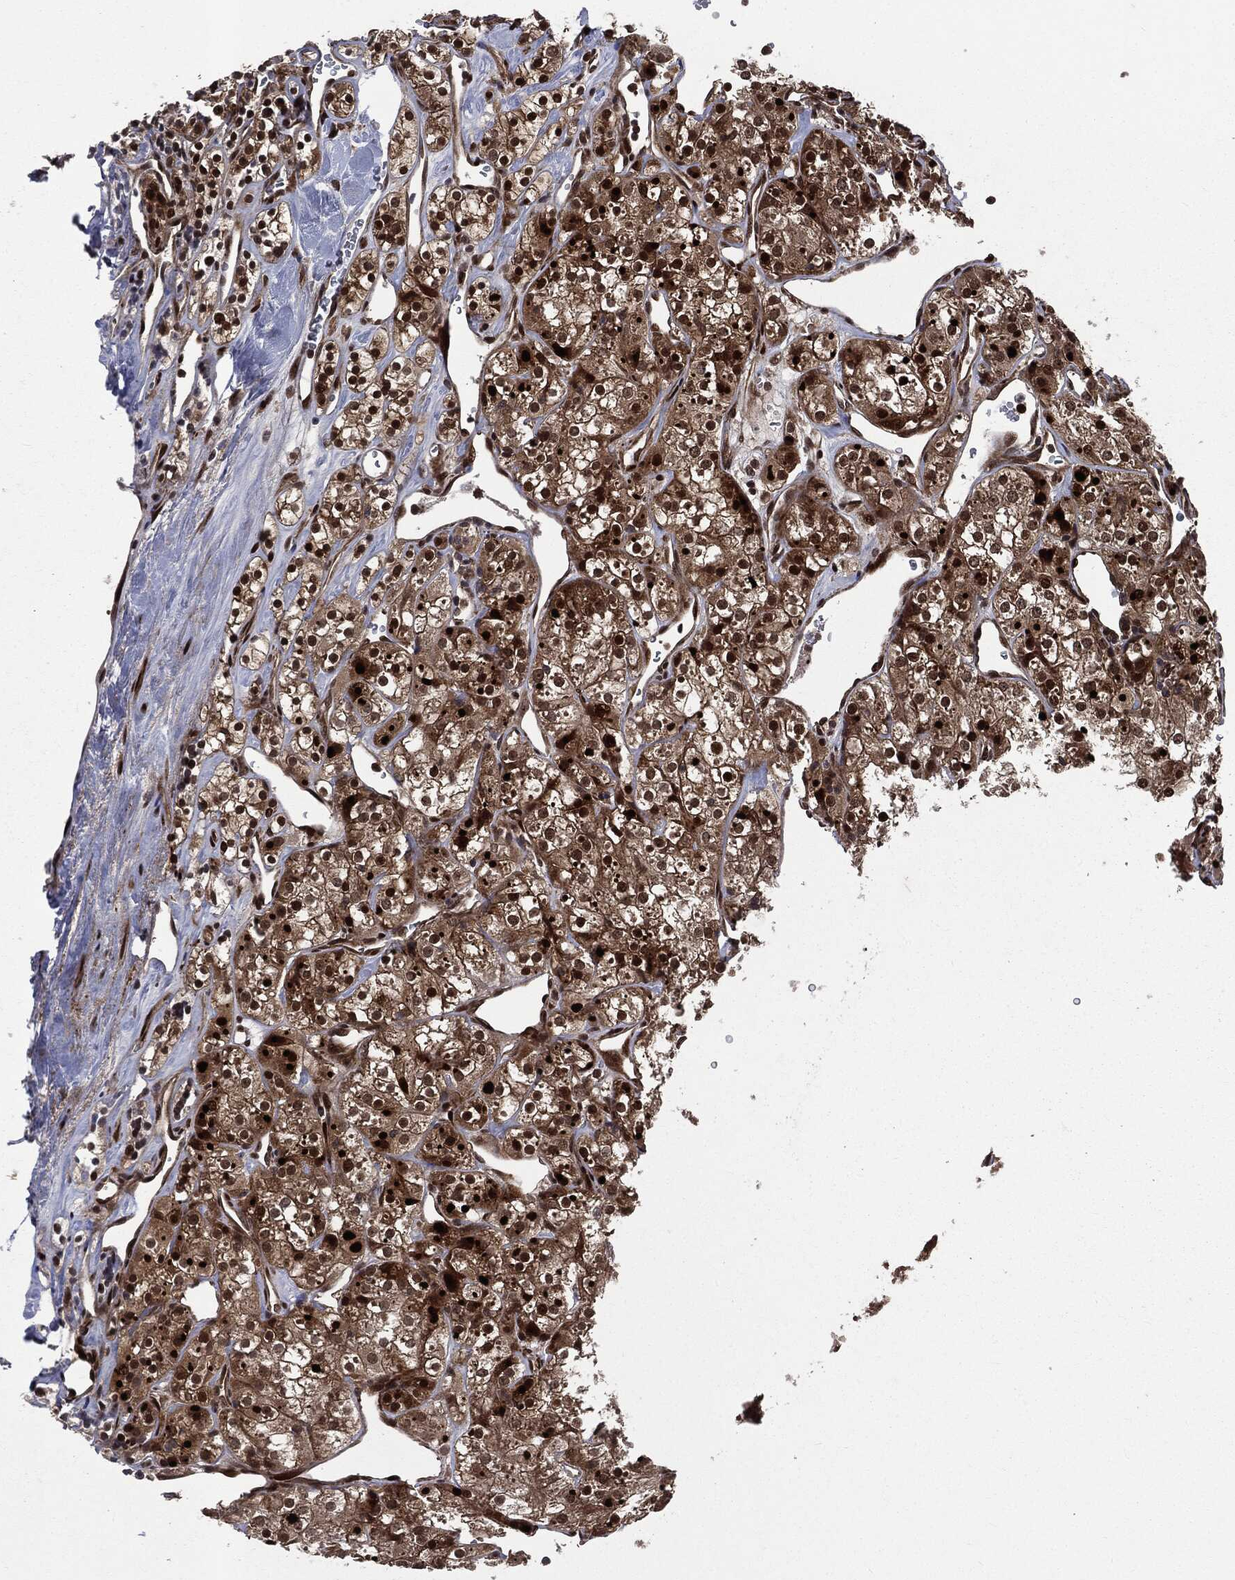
{"staining": {"intensity": "strong", "quantity": ">75%", "location": "cytoplasmic/membranous,nuclear"}, "tissue": "renal cancer", "cell_type": "Tumor cells", "image_type": "cancer", "snomed": [{"axis": "morphology", "description": "Adenocarcinoma, NOS"}, {"axis": "topography", "description": "Kidney"}], "caption": "Protein expression analysis of renal cancer (adenocarcinoma) exhibits strong cytoplasmic/membranous and nuclear expression in approximately >75% of tumor cells. The staining was performed using DAB, with brown indicating positive protein expression. Nuclei are stained blue with hematoxylin.", "gene": "SMAD4", "patient": {"sex": "male", "age": 77}}